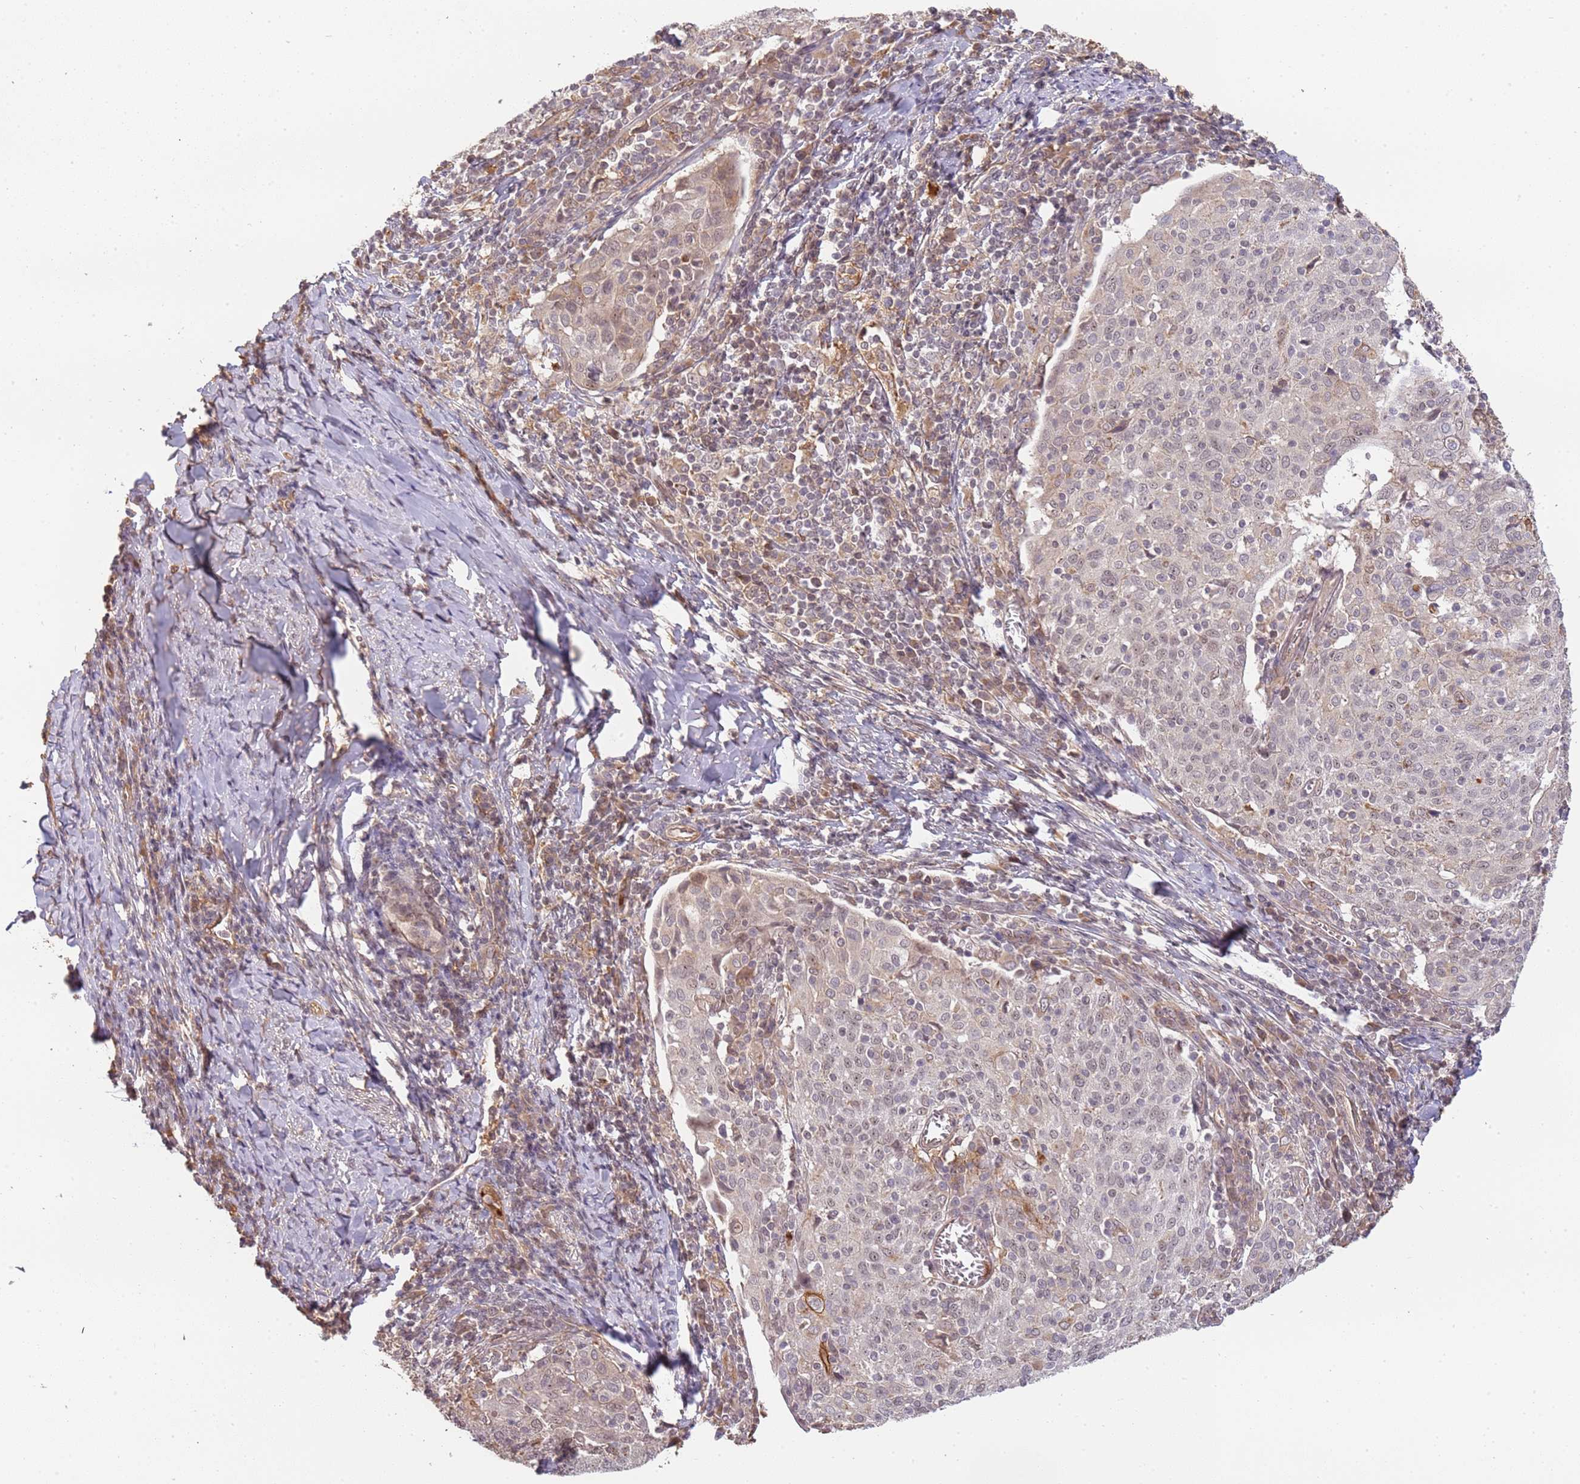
{"staining": {"intensity": "weak", "quantity": "25%-75%", "location": "nuclear"}, "tissue": "cervical cancer", "cell_type": "Tumor cells", "image_type": "cancer", "snomed": [{"axis": "morphology", "description": "Squamous cell carcinoma, NOS"}, {"axis": "topography", "description": "Cervix"}], "caption": "Immunohistochemistry image of cervical cancer stained for a protein (brown), which exhibits low levels of weak nuclear staining in approximately 25%-75% of tumor cells.", "gene": "SURF2", "patient": {"sex": "female", "age": 52}}